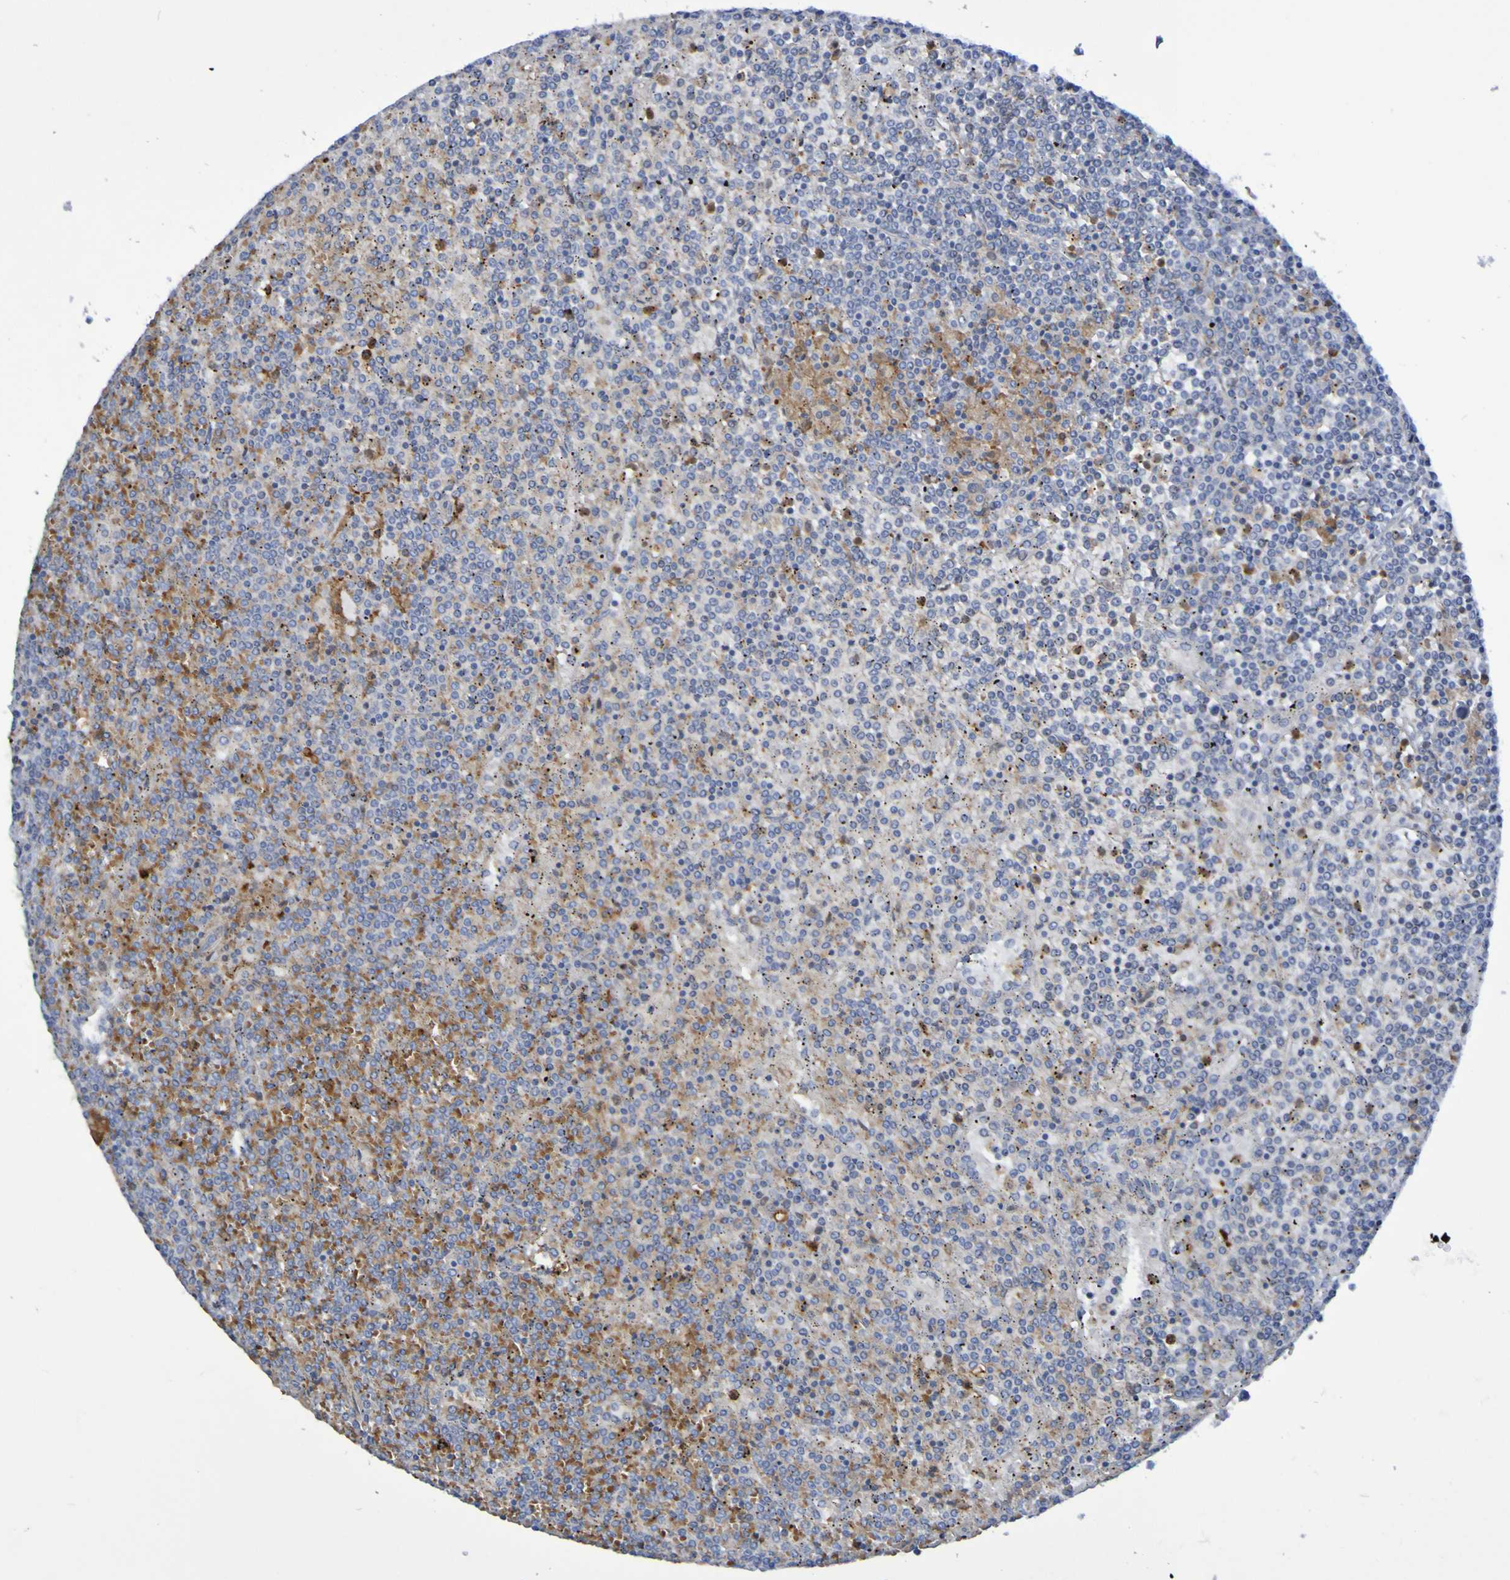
{"staining": {"intensity": "moderate", "quantity": "<25%", "location": "cytoplasmic/membranous"}, "tissue": "lymphoma", "cell_type": "Tumor cells", "image_type": "cancer", "snomed": [{"axis": "morphology", "description": "Malignant lymphoma, non-Hodgkin's type, Low grade"}, {"axis": "topography", "description": "Spleen"}], "caption": "Immunohistochemical staining of lymphoma shows low levels of moderate cytoplasmic/membranous protein positivity in about <25% of tumor cells. (IHC, brightfield microscopy, high magnification).", "gene": "SCRG1", "patient": {"sex": "female", "age": 19}}